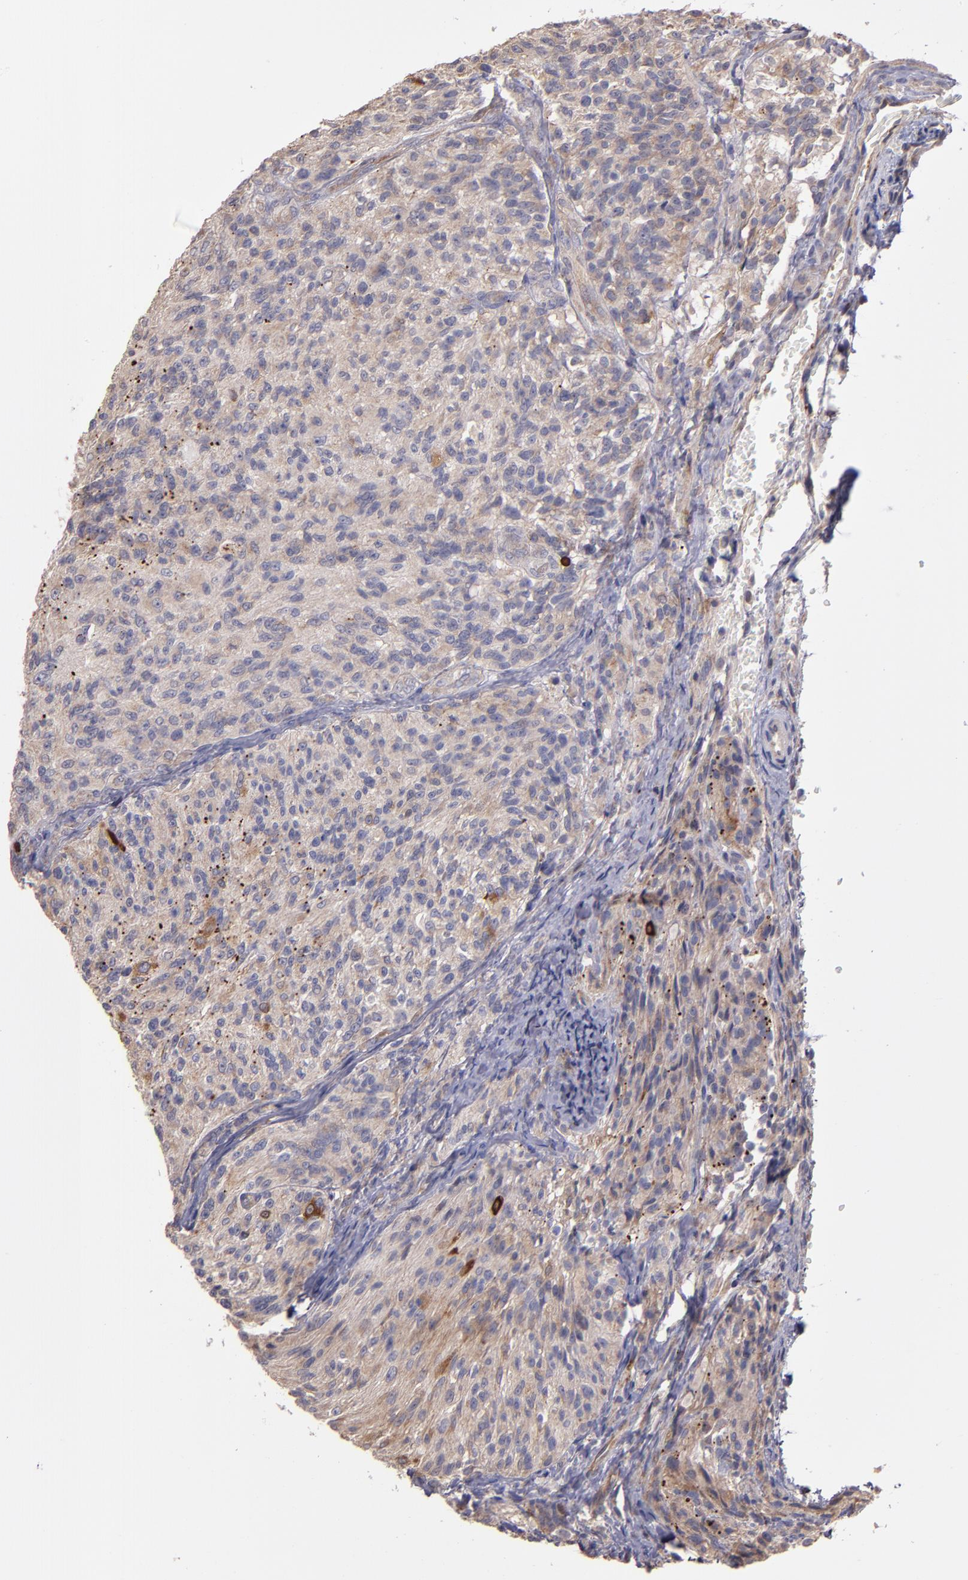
{"staining": {"intensity": "moderate", "quantity": ">75%", "location": "cytoplasmic/membranous"}, "tissue": "glioma", "cell_type": "Tumor cells", "image_type": "cancer", "snomed": [{"axis": "morphology", "description": "Normal tissue, NOS"}, {"axis": "morphology", "description": "Glioma, malignant, High grade"}, {"axis": "topography", "description": "Cerebral cortex"}], "caption": "Protein expression analysis of malignant high-grade glioma displays moderate cytoplasmic/membranous expression in approximately >75% of tumor cells. (DAB (3,3'-diaminobenzidine) = brown stain, brightfield microscopy at high magnification).", "gene": "IFIH1", "patient": {"sex": "male", "age": 56}}